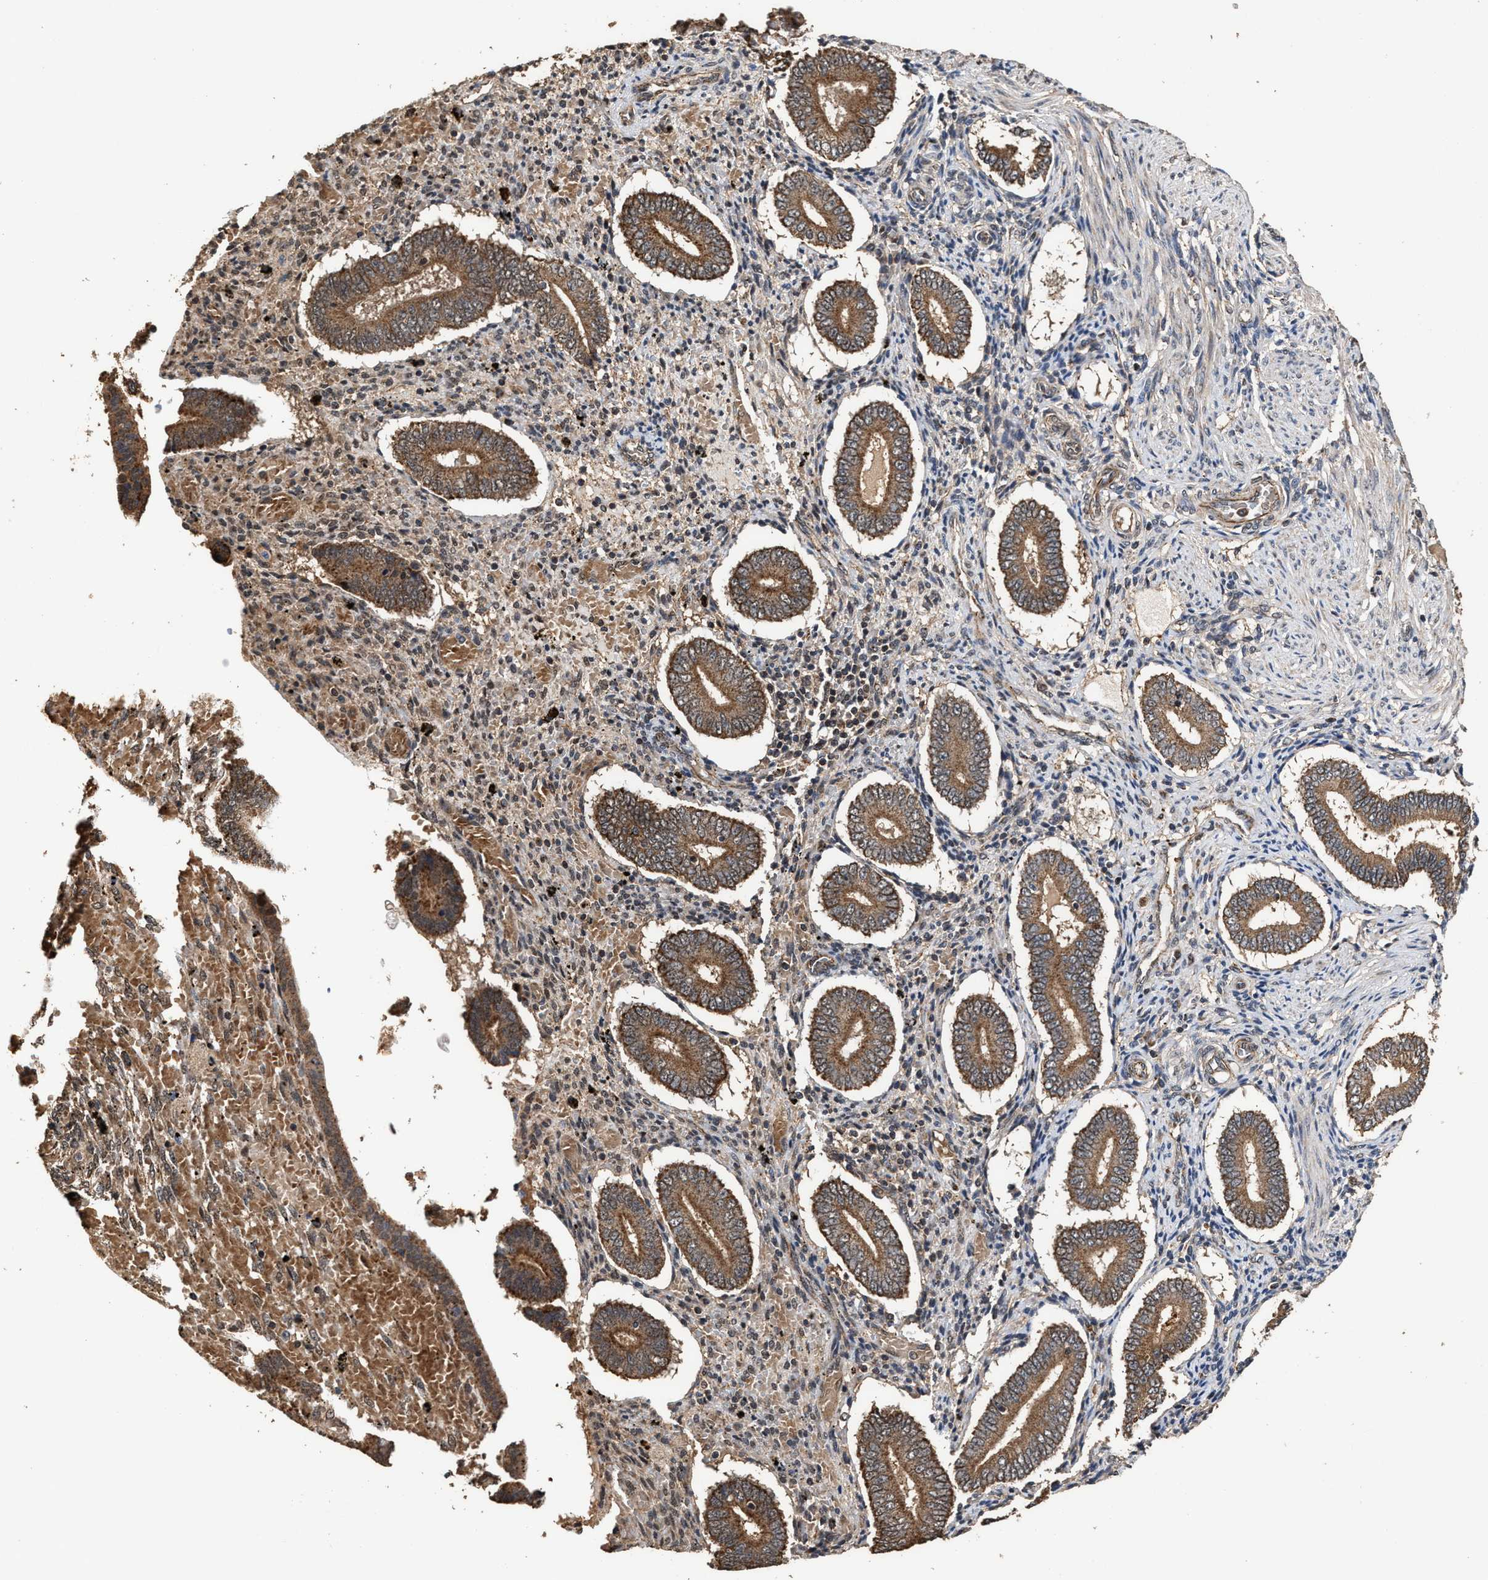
{"staining": {"intensity": "weak", "quantity": ">75%", "location": "cytoplasmic/membranous"}, "tissue": "endometrium", "cell_type": "Cells in endometrial stroma", "image_type": "normal", "snomed": [{"axis": "morphology", "description": "Normal tissue, NOS"}, {"axis": "topography", "description": "Endometrium"}], "caption": "DAB (3,3'-diaminobenzidine) immunohistochemical staining of unremarkable human endometrium exhibits weak cytoplasmic/membranous protein staining in approximately >75% of cells in endometrial stroma.", "gene": "ZNHIT6", "patient": {"sex": "female", "age": 42}}